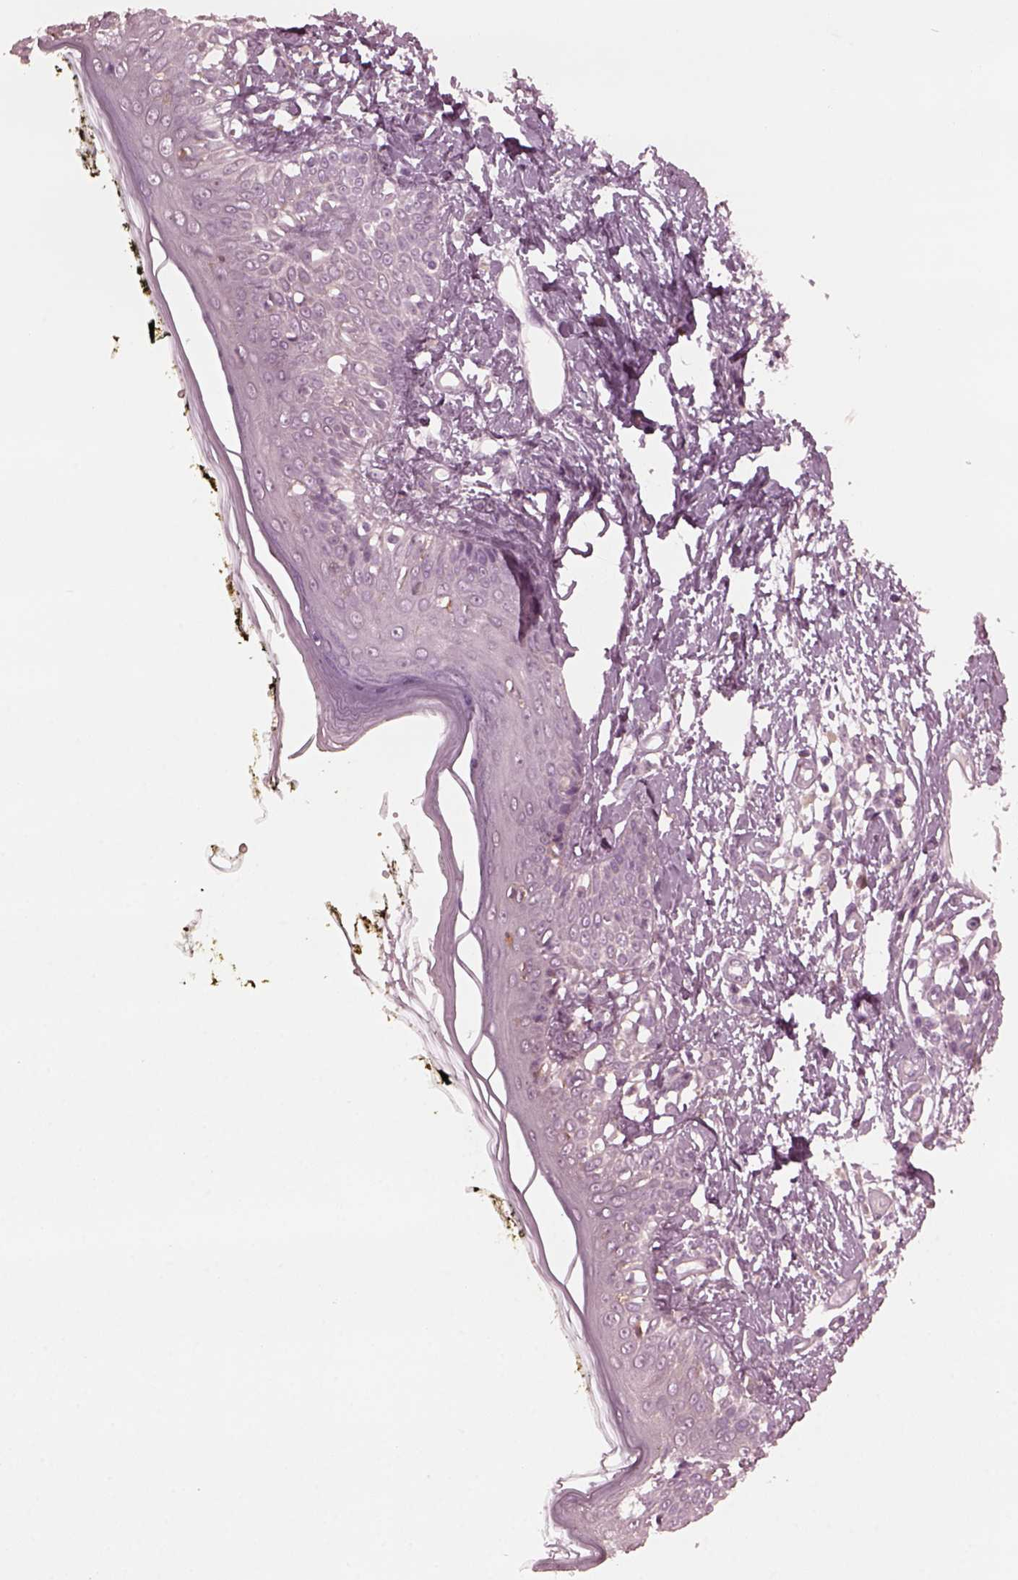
{"staining": {"intensity": "negative", "quantity": "none", "location": "none"}, "tissue": "skin", "cell_type": "Fibroblasts", "image_type": "normal", "snomed": [{"axis": "morphology", "description": "Normal tissue, NOS"}, {"axis": "topography", "description": "Skin"}], "caption": "Immunohistochemistry photomicrograph of normal skin: human skin stained with DAB exhibits no significant protein positivity in fibroblasts.", "gene": "PSTPIP2", "patient": {"sex": "male", "age": 76}}